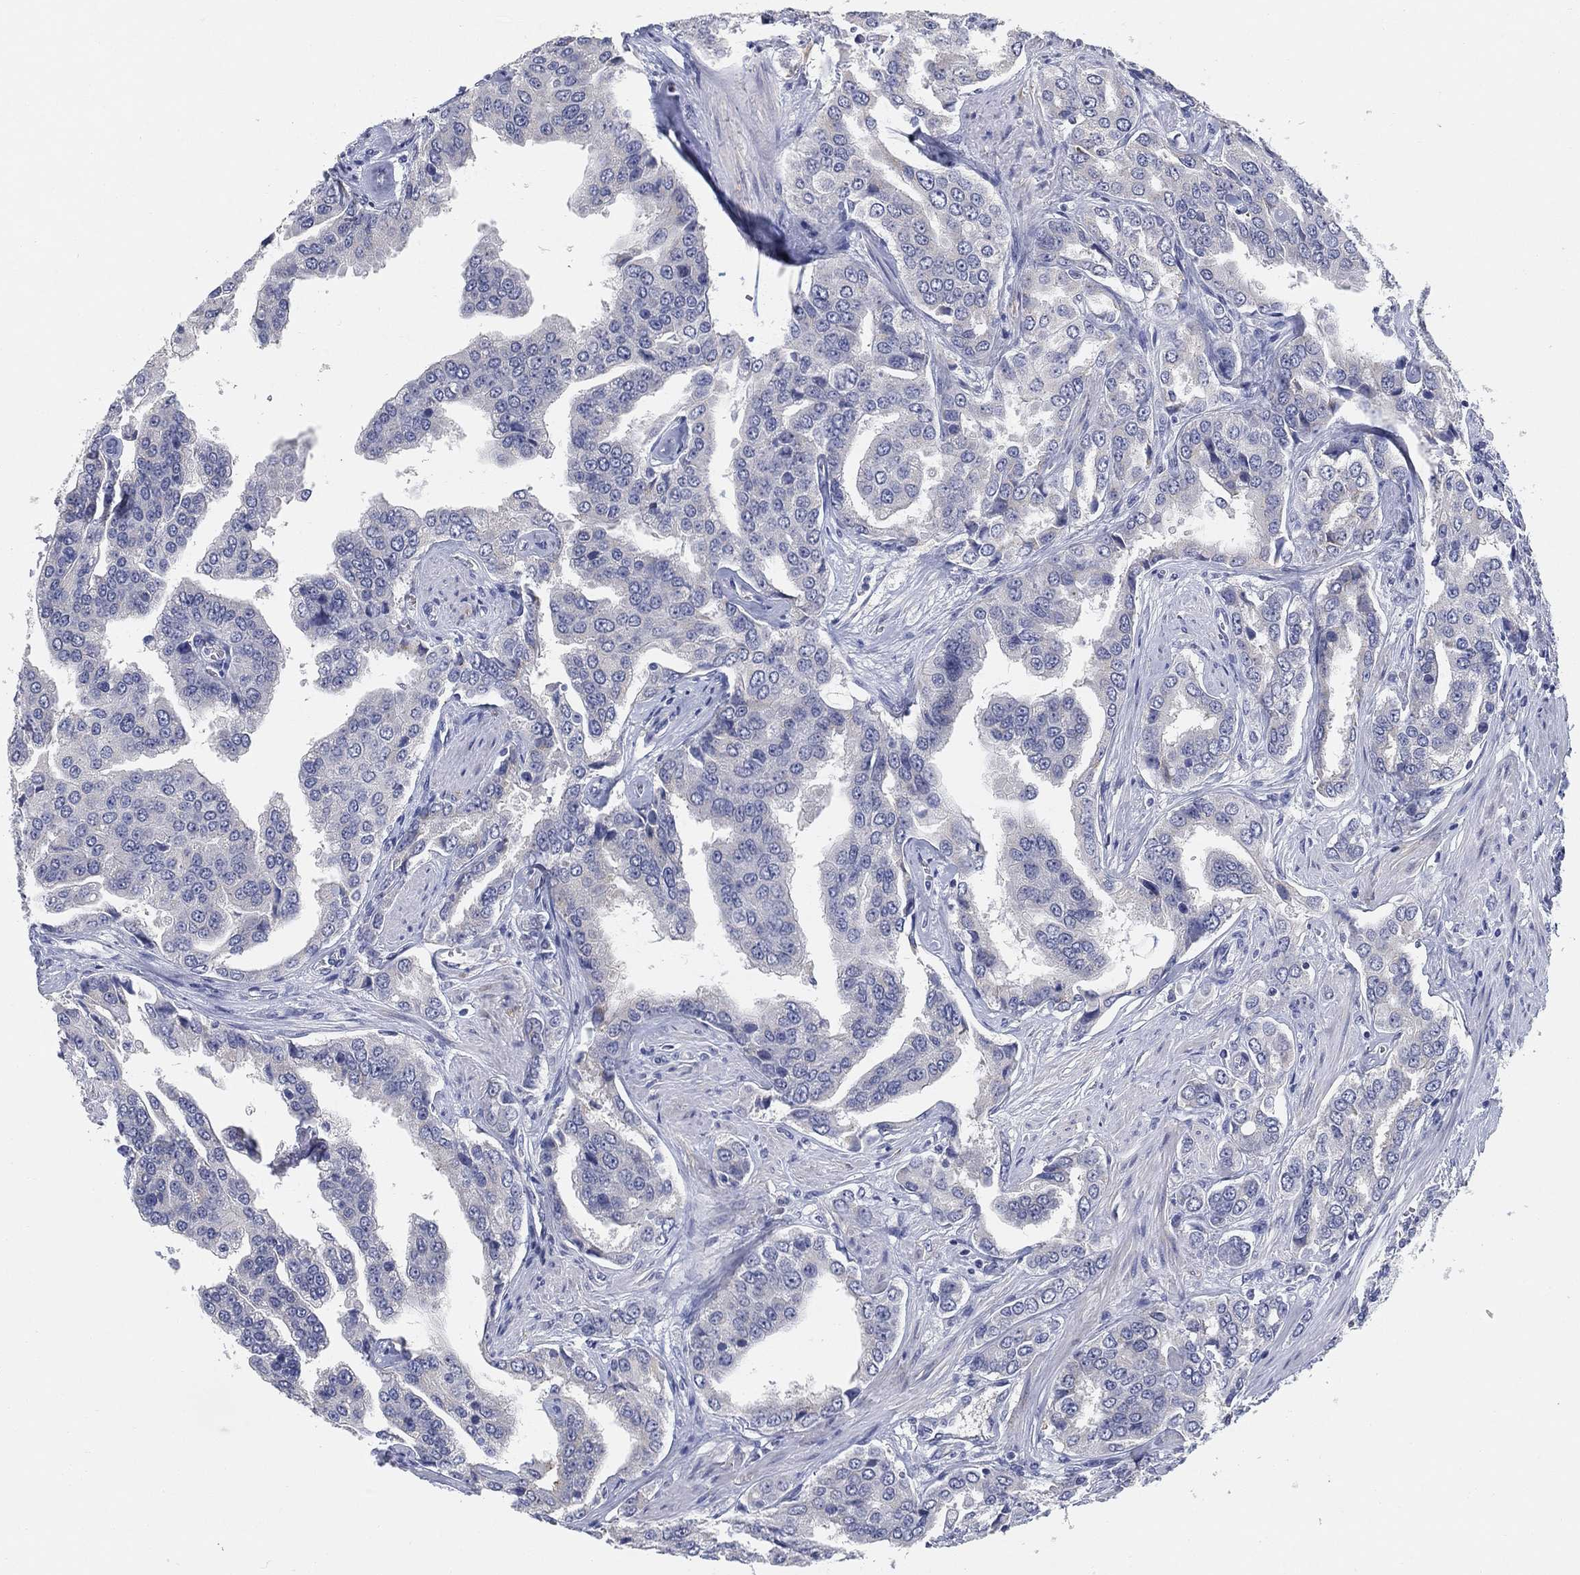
{"staining": {"intensity": "negative", "quantity": "none", "location": "none"}, "tissue": "prostate cancer", "cell_type": "Tumor cells", "image_type": "cancer", "snomed": [{"axis": "morphology", "description": "Adenocarcinoma, NOS"}, {"axis": "topography", "description": "Prostate and seminal vesicle, NOS"}, {"axis": "topography", "description": "Prostate"}], "caption": "IHC photomicrograph of neoplastic tissue: human adenocarcinoma (prostate) stained with DAB (3,3'-diaminobenzidine) exhibits no significant protein positivity in tumor cells. The staining was performed using DAB to visualize the protein expression in brown, while the nuclei were stained in blue with hematoxylin (Magnification: 20x).", "gene": "CLUL1", "patient": {"sex": "male", "age": 69}}